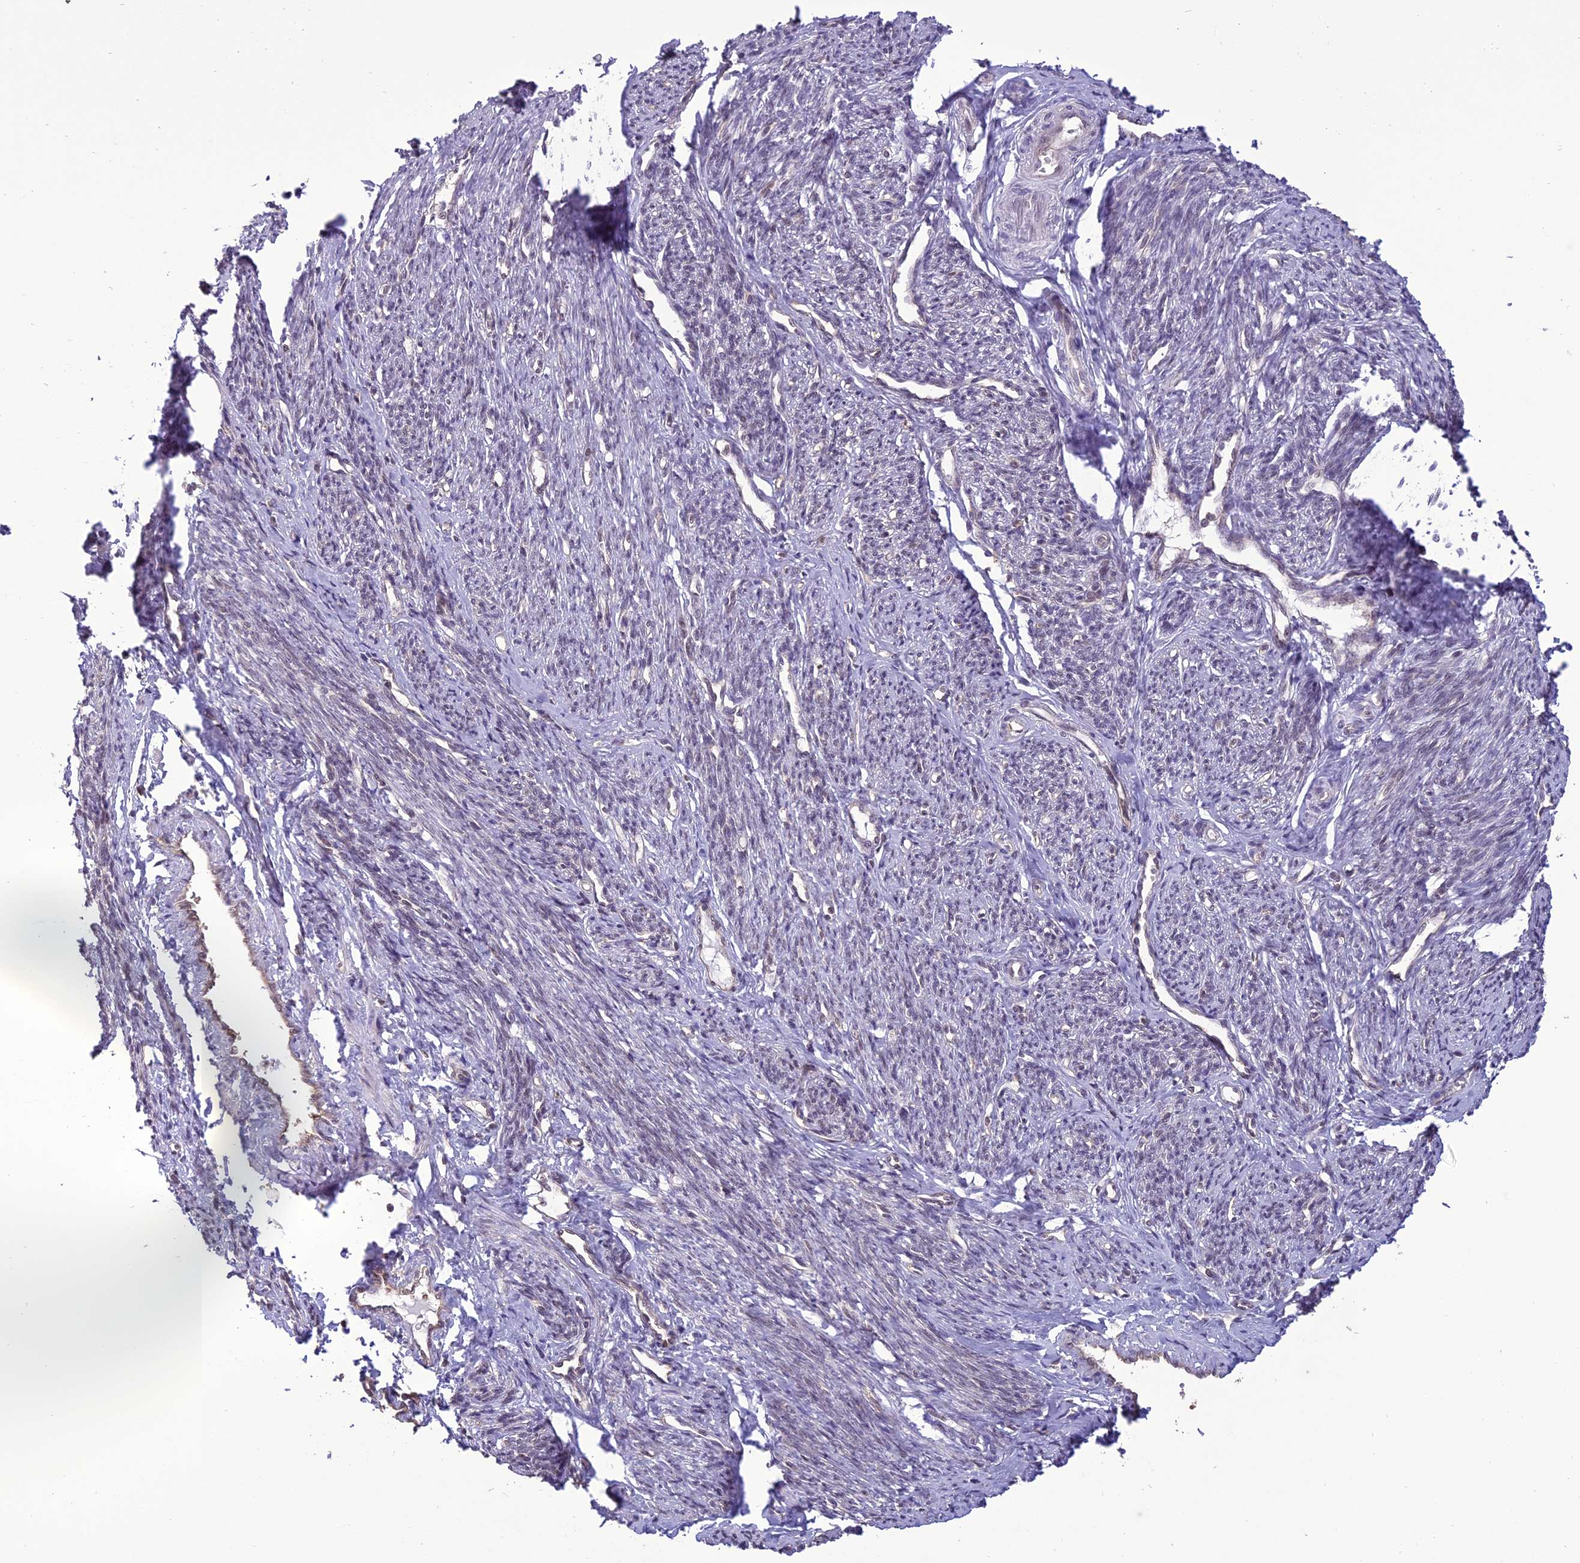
{"staining": {"intensity": "weak", "quantity": "25%-75%", "location": "nuclear"}, "tissue": "smooth muscle", "cell_type": "Smooth muscle cells", "image_type": "normal", "snomed": [{"axis": "morphology", "description": "Normal tissue, NOS"}, {"axis": "topography", "description": "Smooth muscle"}, {"axis": "topography", "description": "Uterus"}], "caption": "Immunohistochemistry (IHC) of unremarkable human smooth muscle reveals low levels of weak nuclear positivity in approximately 25%-75% of smooth muscle cells. (Stains: DAB (3,3'-diaminobenzidine) in brown, nuclei in blue, Microscopy: brightfield microscopy at high magnification).", "gene": "TIGD7", "patient": {"sex": "female", "age": 59}}